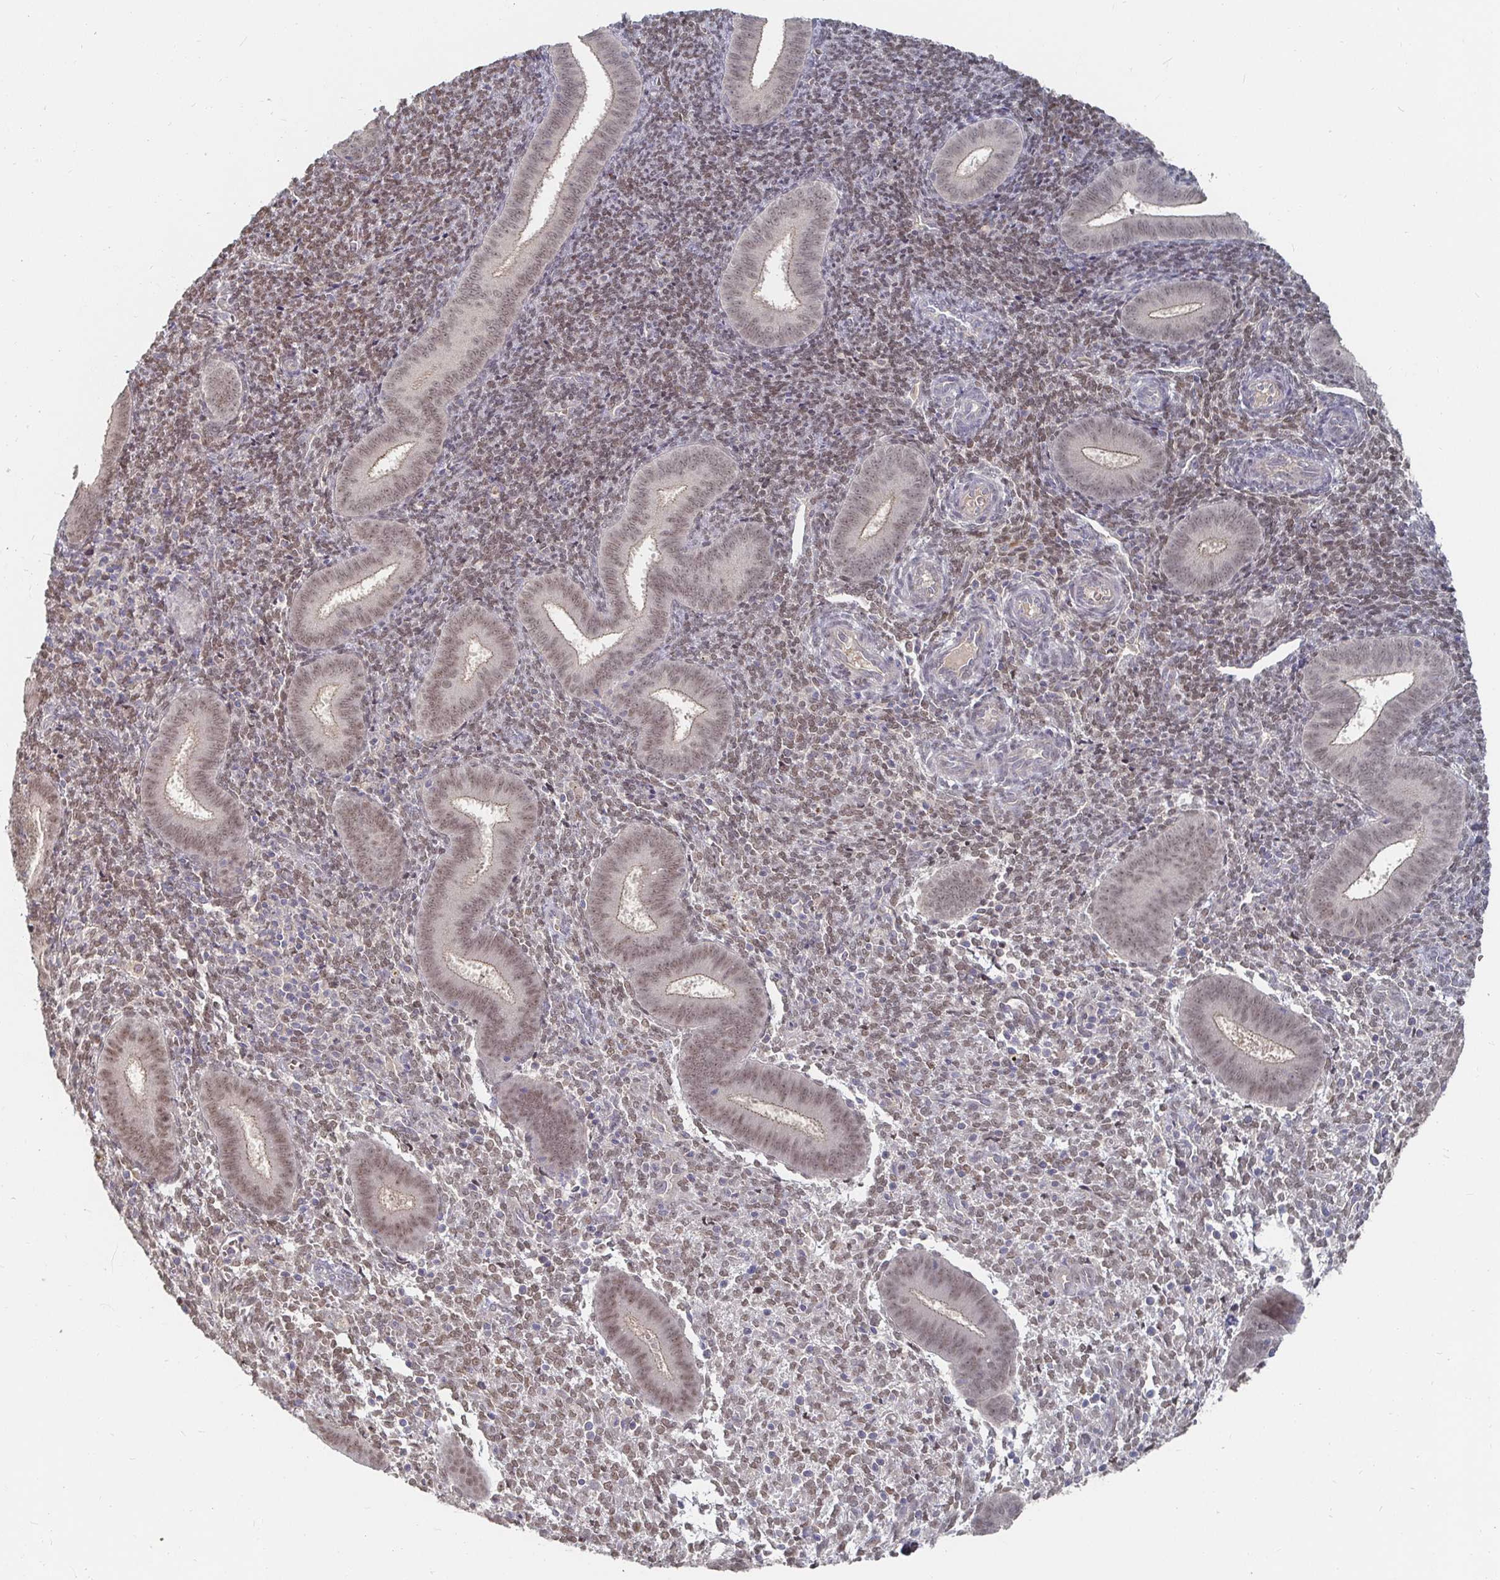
{"staining": {"intensity": "moderate", "quantity": "25%-75%", "location": "nuclear"}, "tissue": "endometrium", "cell_type": "Cells in endometrial stroma", "image_type": "normal", "snomed": [{"axis": "morphology", "description": "Normal tissue, NOS"}, {"axis": "topography", "description": "Endometrium"}], "caption": "Cells in endometrial stroma show medium levels of moderate nuclear staining in about 25%-75% of cells in unremarkable human endometrium.", "gene": "MEIS1", "patient": {"sex": "female", "age": 25}}